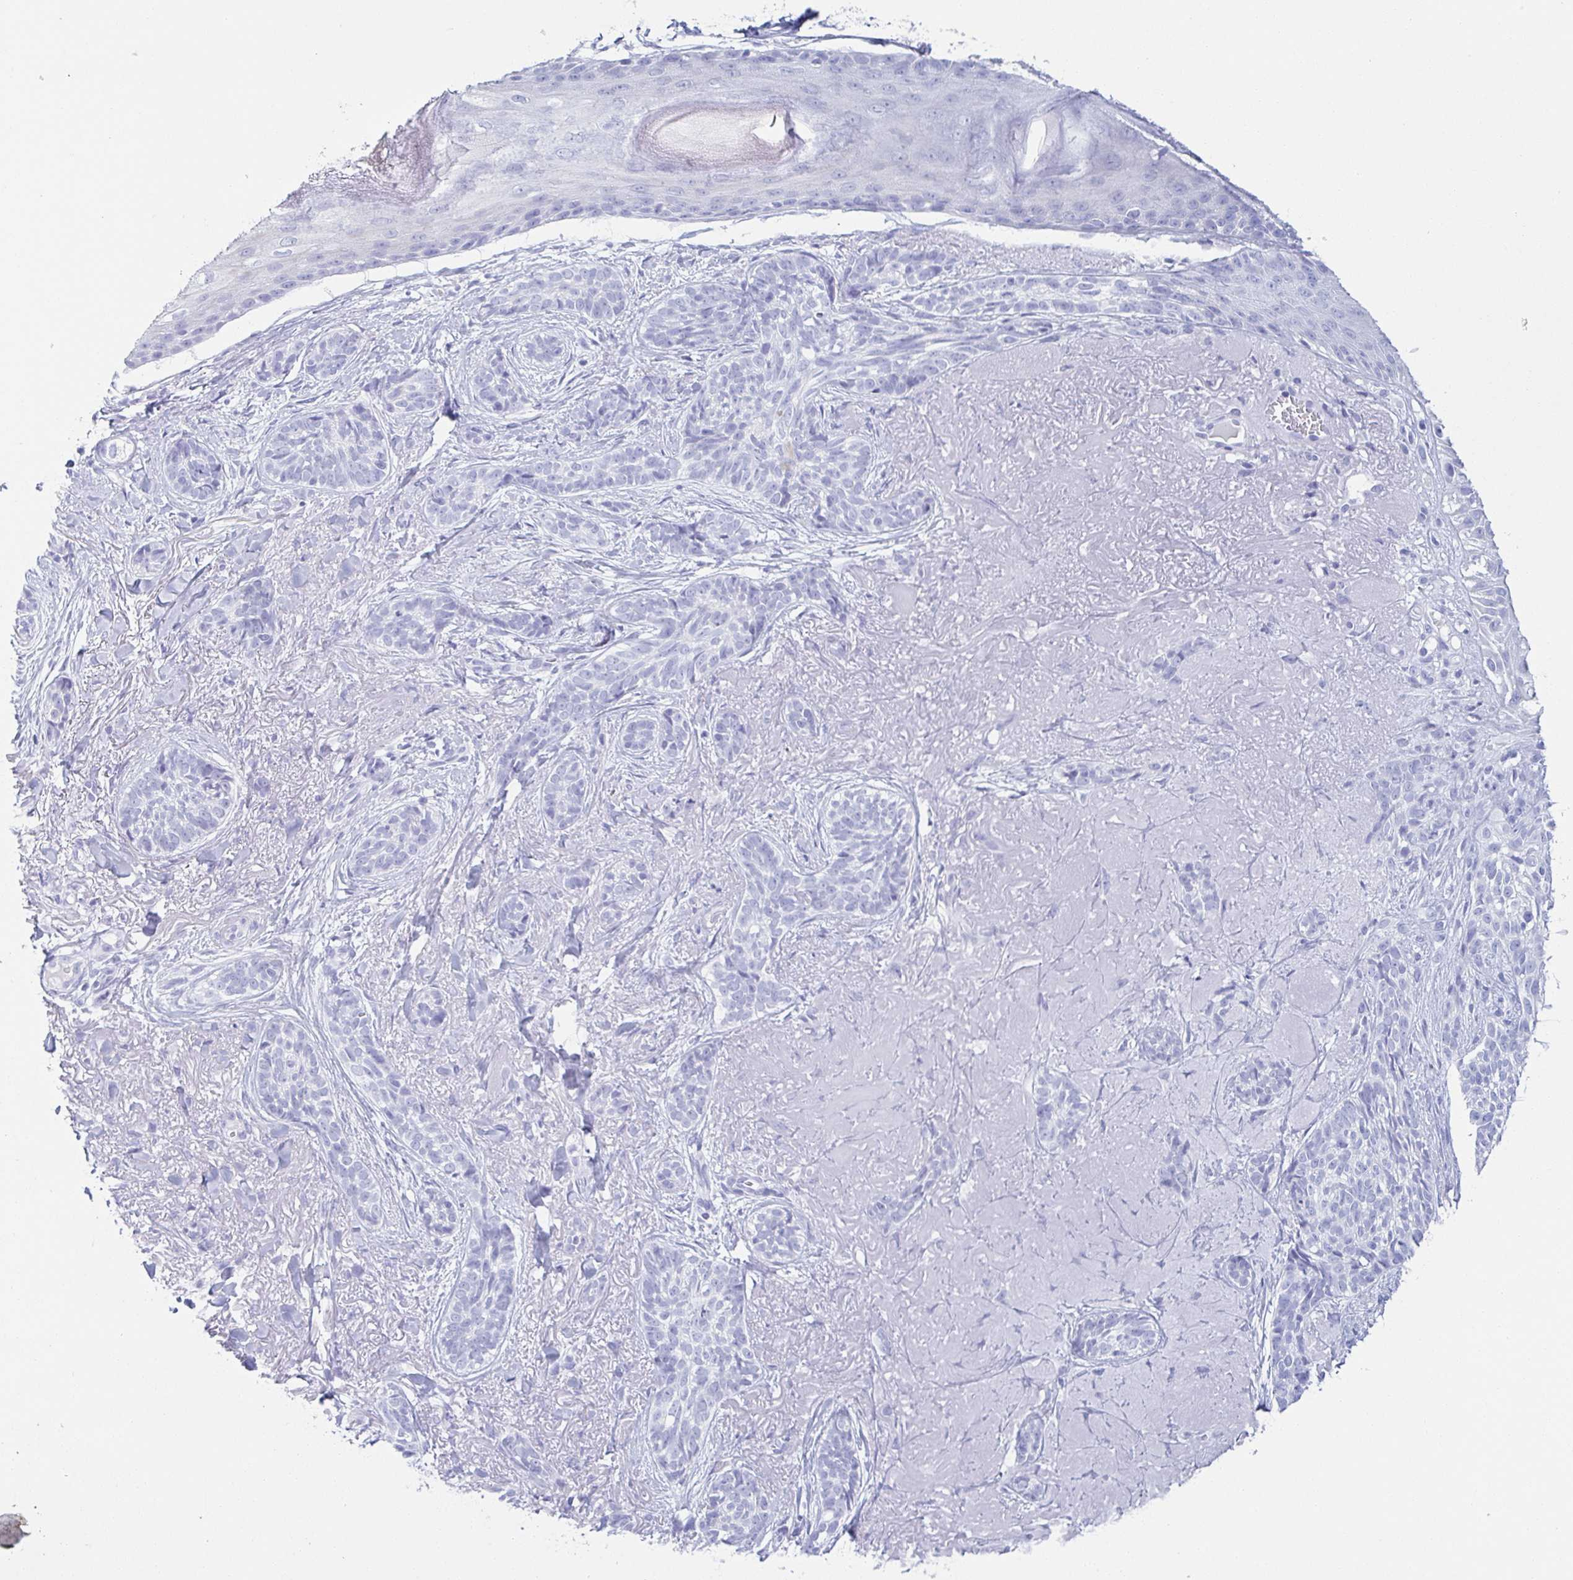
{"staining": {"intensity": "negative", "quantity": "none", "location": "none"}, "tissue": "skin cancer", "cell_type": "Tumor cells", "image_type": "cancer", "snomed": [{"axis": "morphology", "description": "Basal cell carcinoma"}, {"axis": "morphology", "description": "BCC, high aggressive"}, {"axis": "topography", "description": "Skin"}], "caption": "Histopathology image shows no protein expression in tumor cells of skin basal cell carcinoma tissue.", "gene": "ZG16B", "patient": {"sex": "female", "age": 79}}